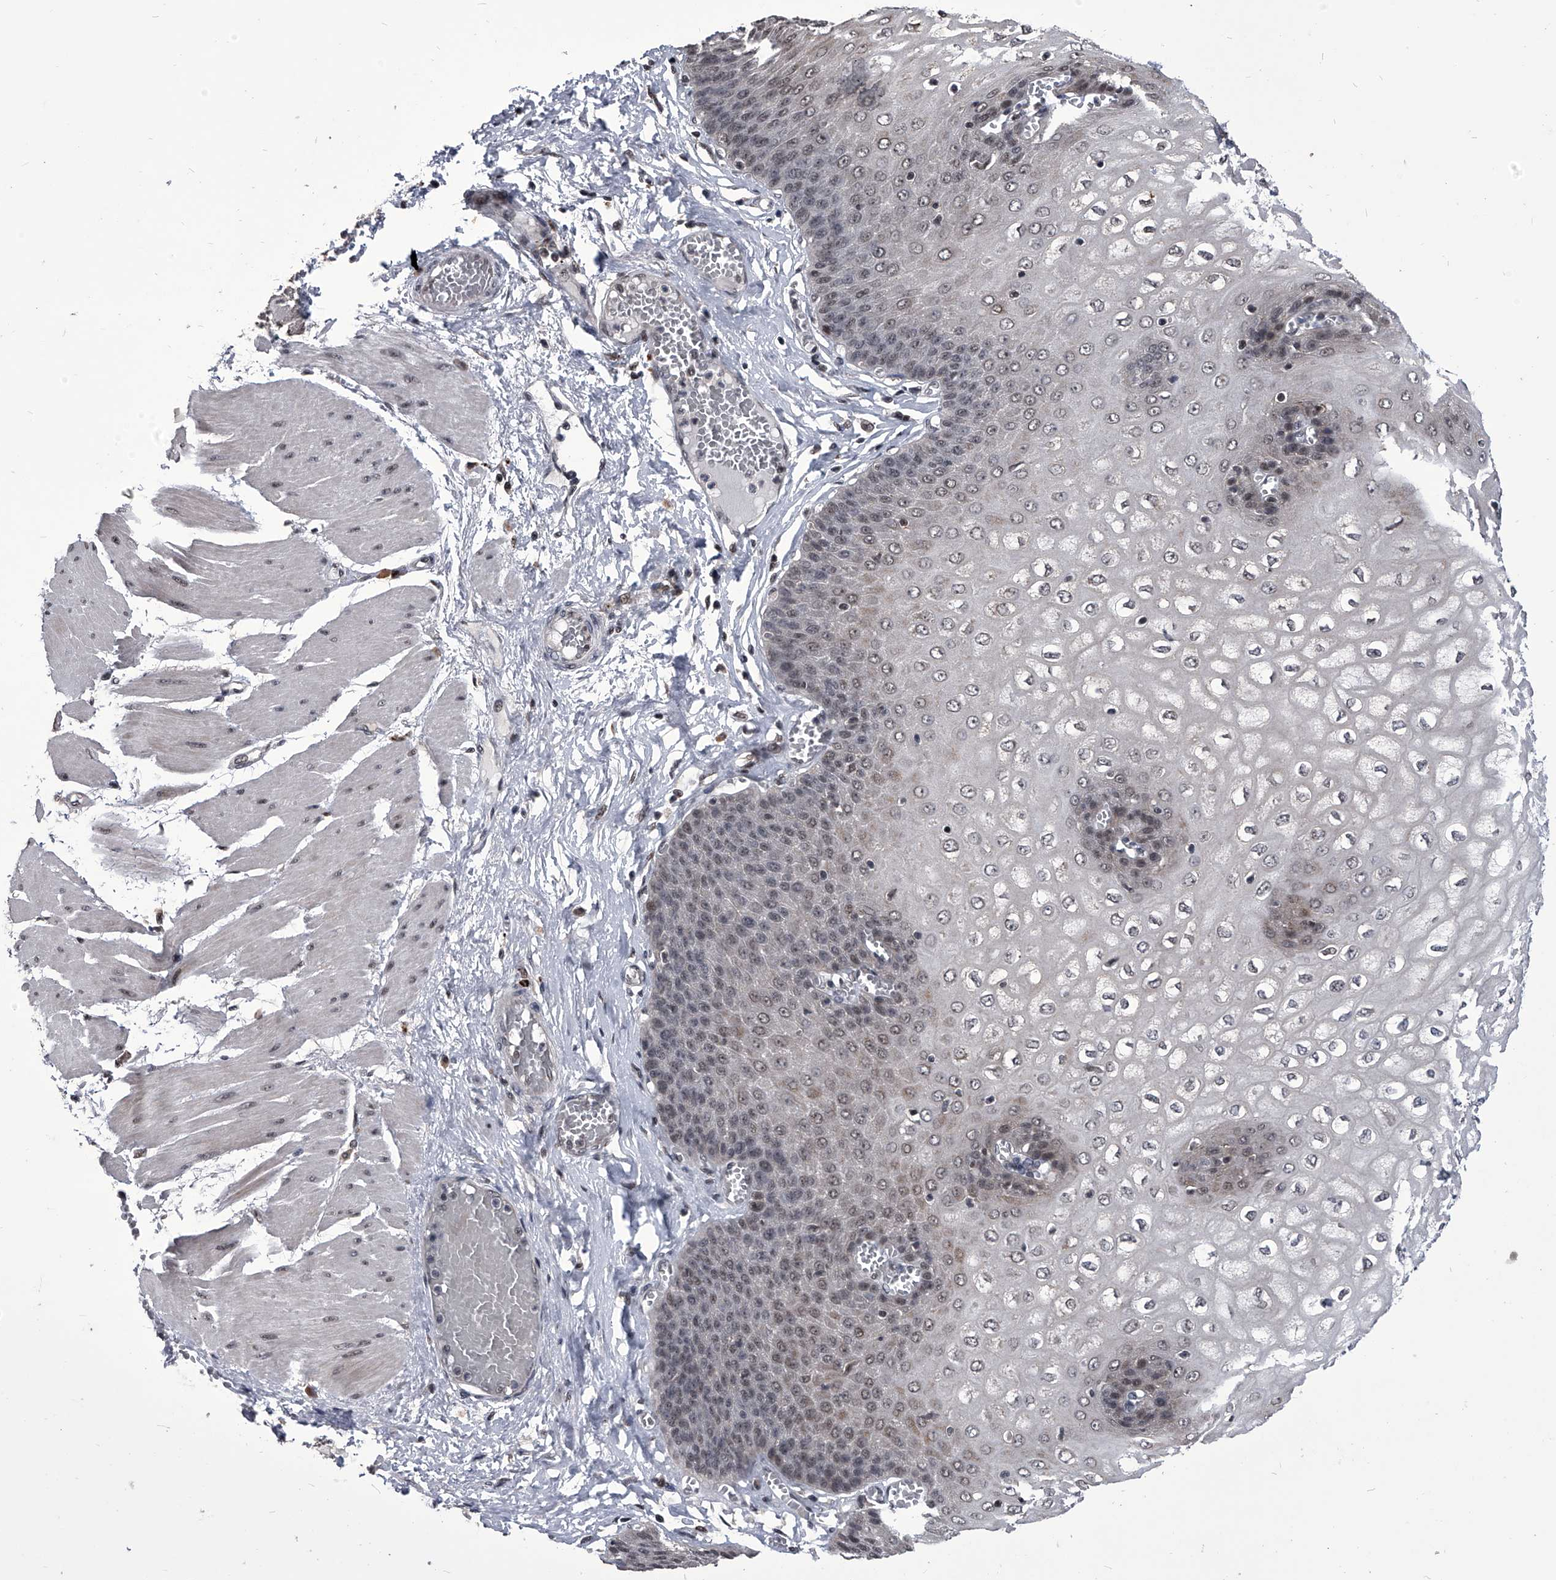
{"staining": {"intensity": "moderate", "quantity": "25%-75%", "location": "cytoplasmic/membranous,nuclear"}, "tissue": "esophagus", "cell_type": "Squamous epithelial cells", "image_type": "normal", "snomed": [{"axis": "morphology", "description": "Normal tissue, NOS"}, {"axis": "topography", "description": "Esophagus"}], "caption": "Human esophagus stained with a brown dye reveals moderate cytoplasmic/membranous,nuclear positive positivity in approximately 25%-75% of squamous epithelial cells.", "gene": "CMTR1", "patient": {"sex": "male", "age": 60}}